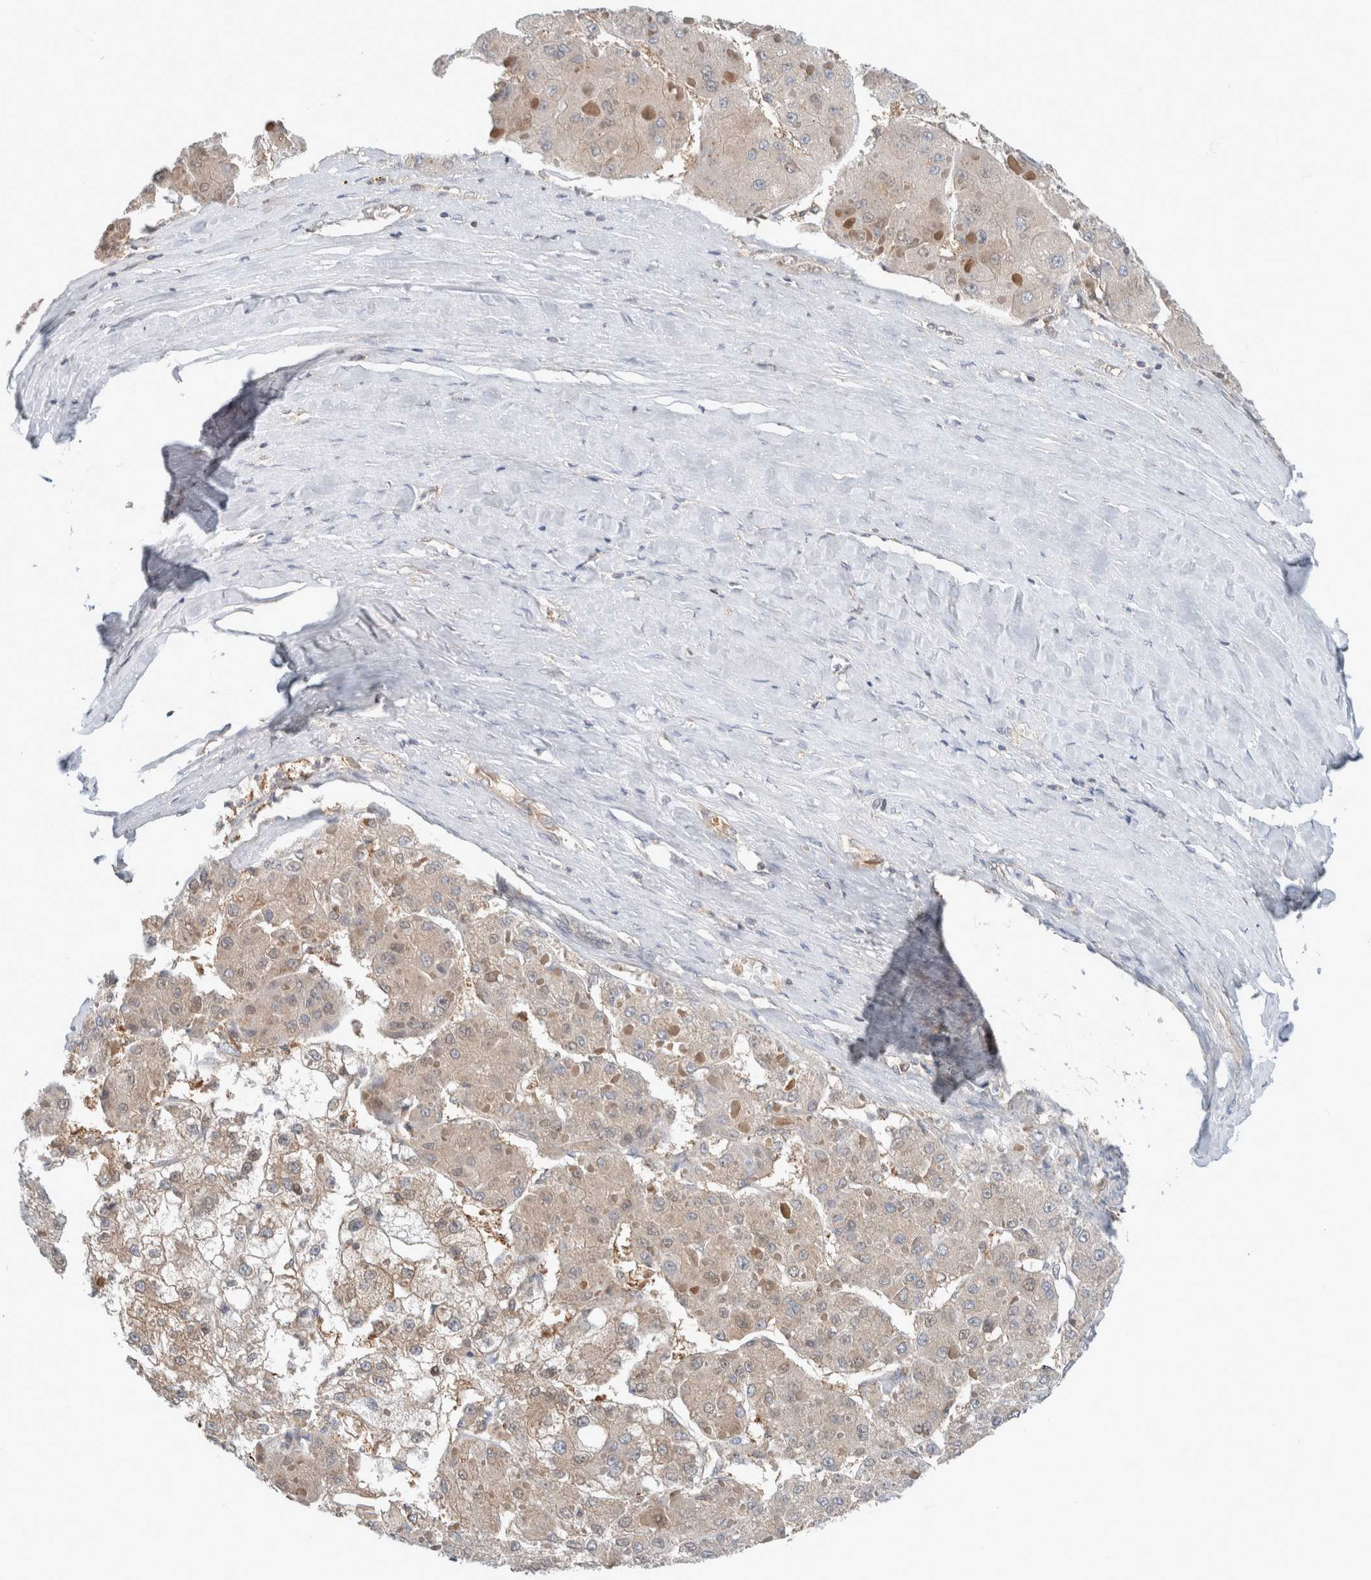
{"staining": {"intensity": "weak", "quantity": "25%-75%", "location": "cytoplasmic/membranous"}, "tissue": "liver cancer", "cell_type": "Tumor cells", "image_type": "cancer", "snomed": [{"axis": "morphology", "description": "Carcinoma, Hepatocellular, NOS"}, {"axis": "topography", "description": "Liver"}], "caption": "IHC staining of liver hepatocellular carcinoma, which exhibits low levels of weak cytoplasmic/membranous positivity in approximately 25%-75% of tumor cells indicating weak cytoplasmic/membranous protein positivity. The staining was performed using DAB (brown) for protein detection and nuclei were counterstained in hematoxylin (blue).", "gene": "XPNPEP1", "patient": {"sex": "female", "age": 73}}